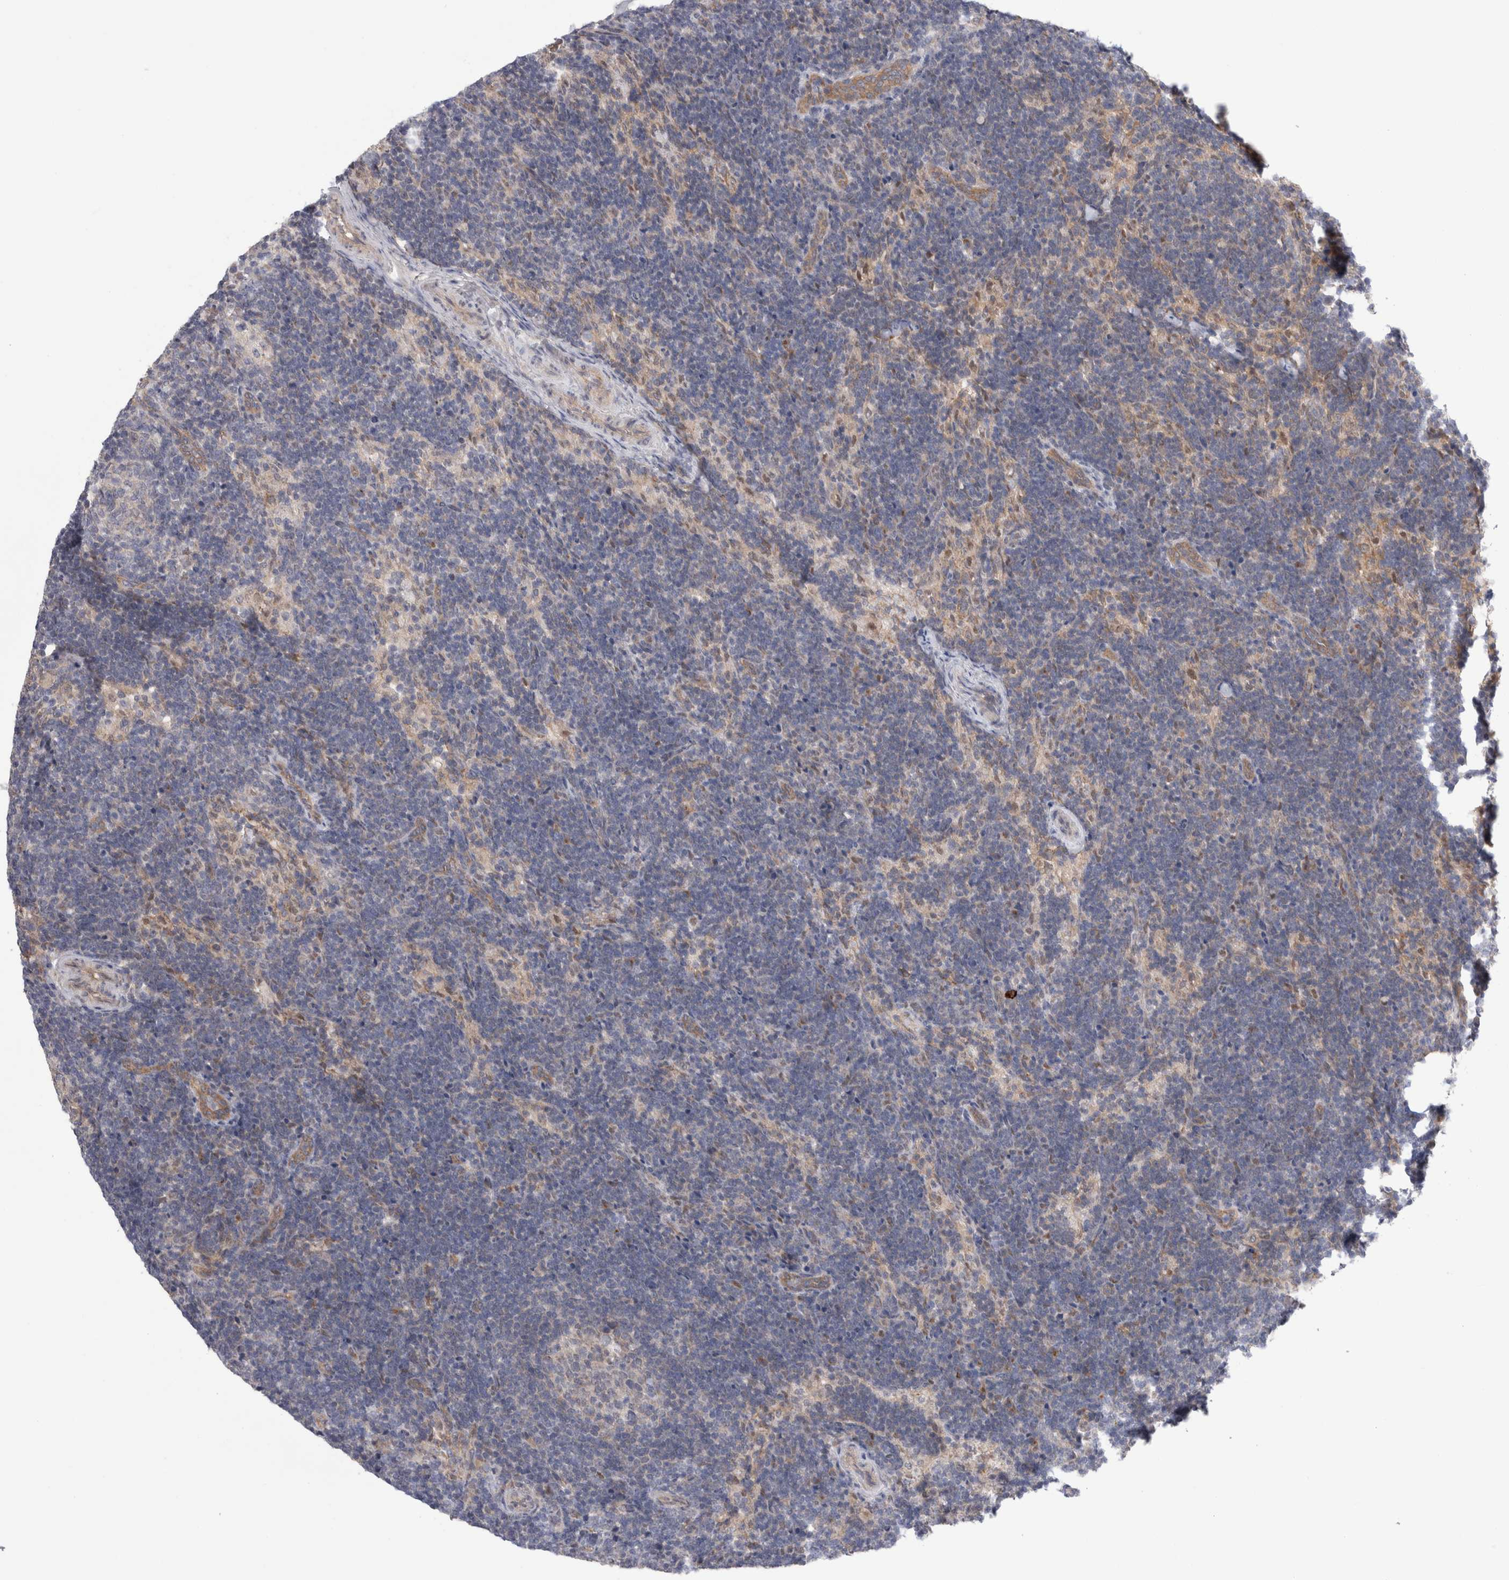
{"staining": {"intensity": "negative", "quantity": "none", "location": "none"}, "tissue": "lymph node", "cell_type": "Germinal center cells", "image_type": "normal", "snomed": [{"axis": "morphology", "description": "Normal tissue, NOS"}, {"axis": "topography", "description": "Lymph node"}], "caption": "IHC micrograph of benign lymph node stained for a protein (brown), which exhibits no staining in germinal center cells.", "gene": "TAFA5", "patient": {"sex": "female", "age": 22}}